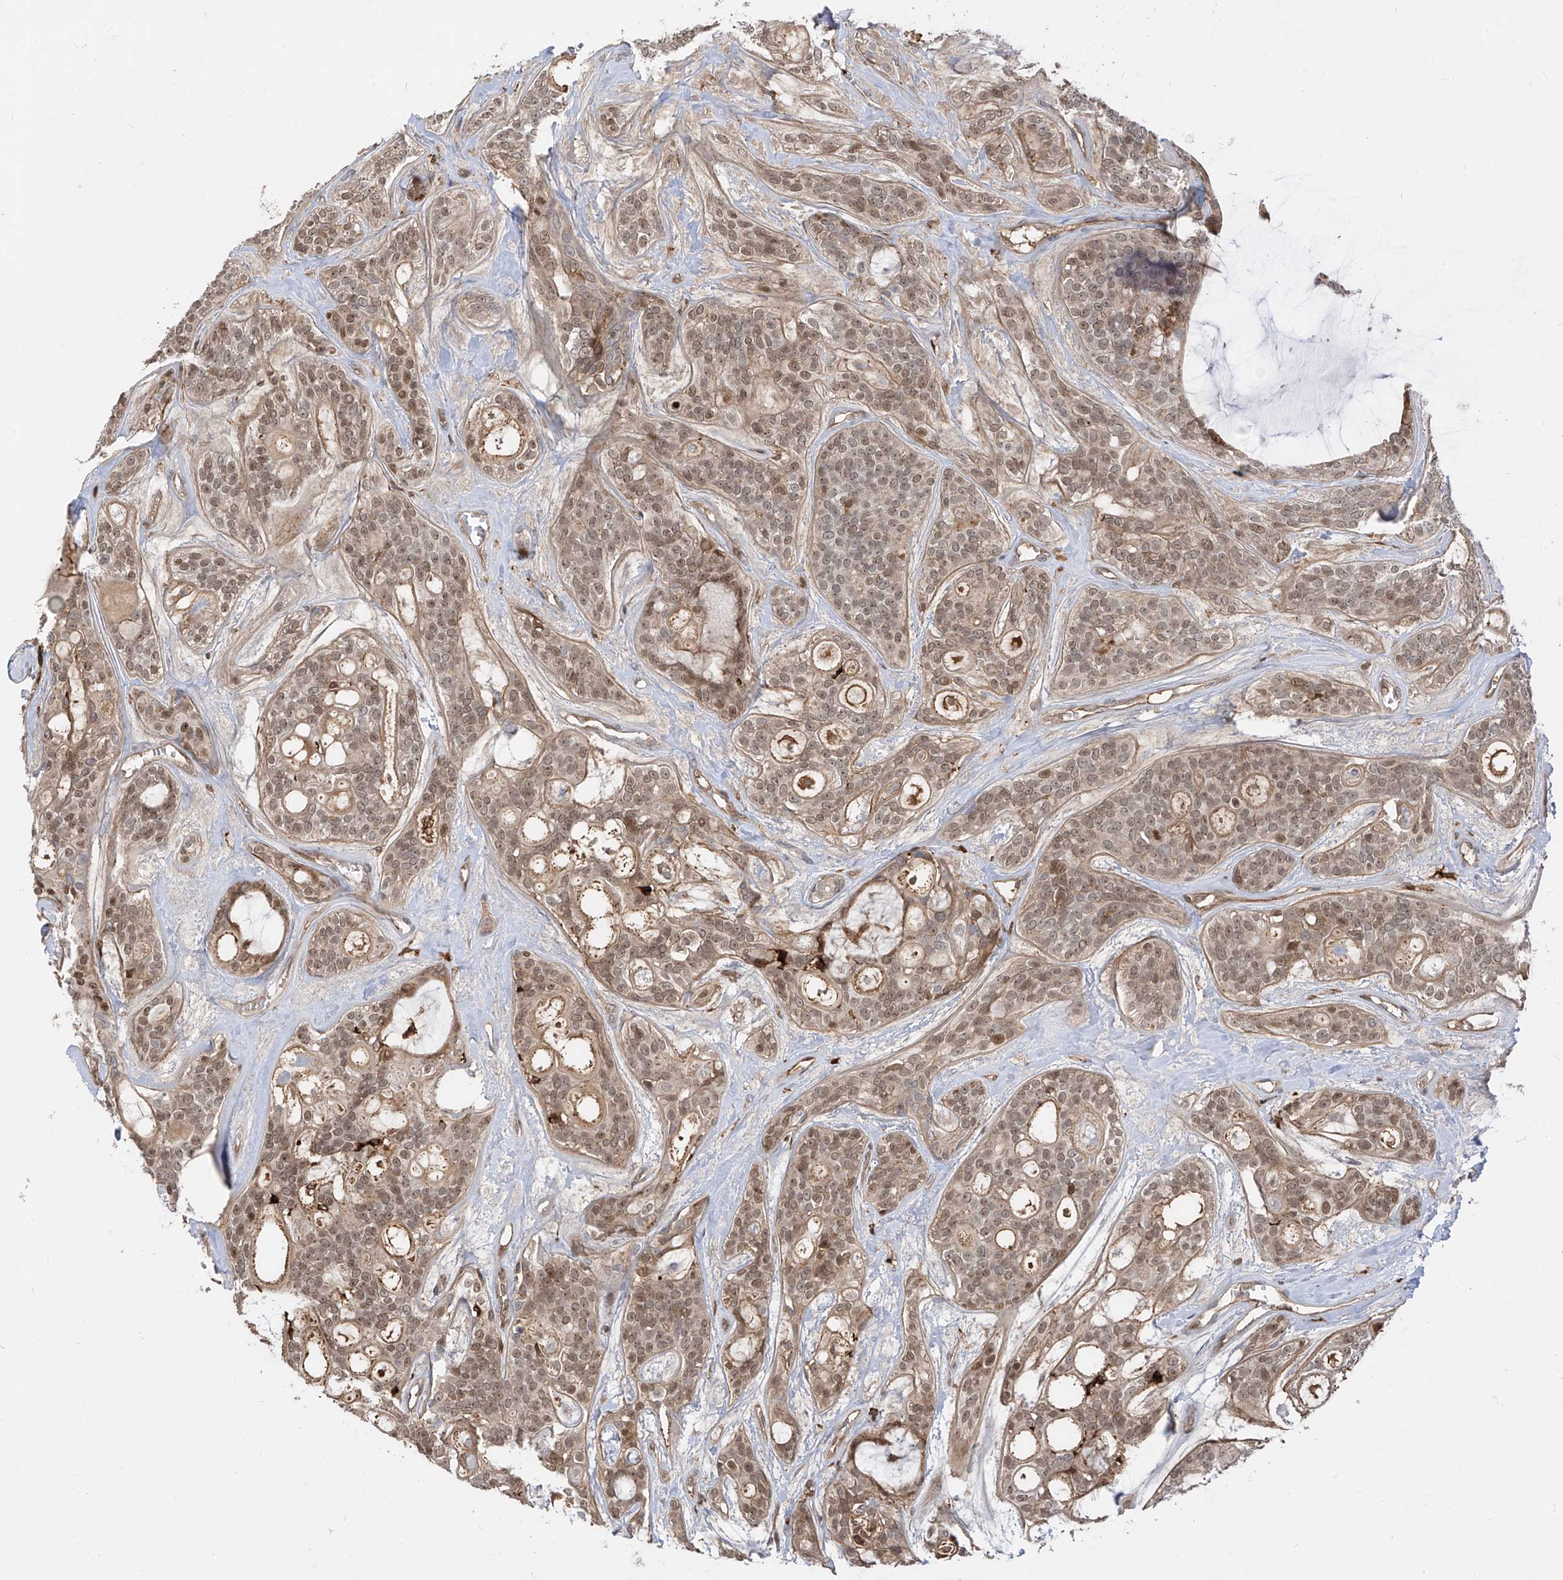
{"staining": {"intensity": "weak", "quantity": ">75%", "location": "cytoplasmic/membranous,nuclear"}, "tissue": "head and neck cancer", "cell_type": "Tumor cells", "image_type": "cancer", "snomed": [{"axis": "morphology", "description": "Adenocarcinoma, NOS"}, {"axis": "topography", "description": "Head-Neck"}], "caption": "Head and neck cancer (adenocarcinoma) stained with DAB (3,3'-diaminobenzidine) immunohistochemistry demonstrates low levels of weak cytoplasmic/membranous and nuclear staining in about >75% of tumor cells.", "gene": "ATAD2B", "patient": {"sex": "male", "age": 66}}